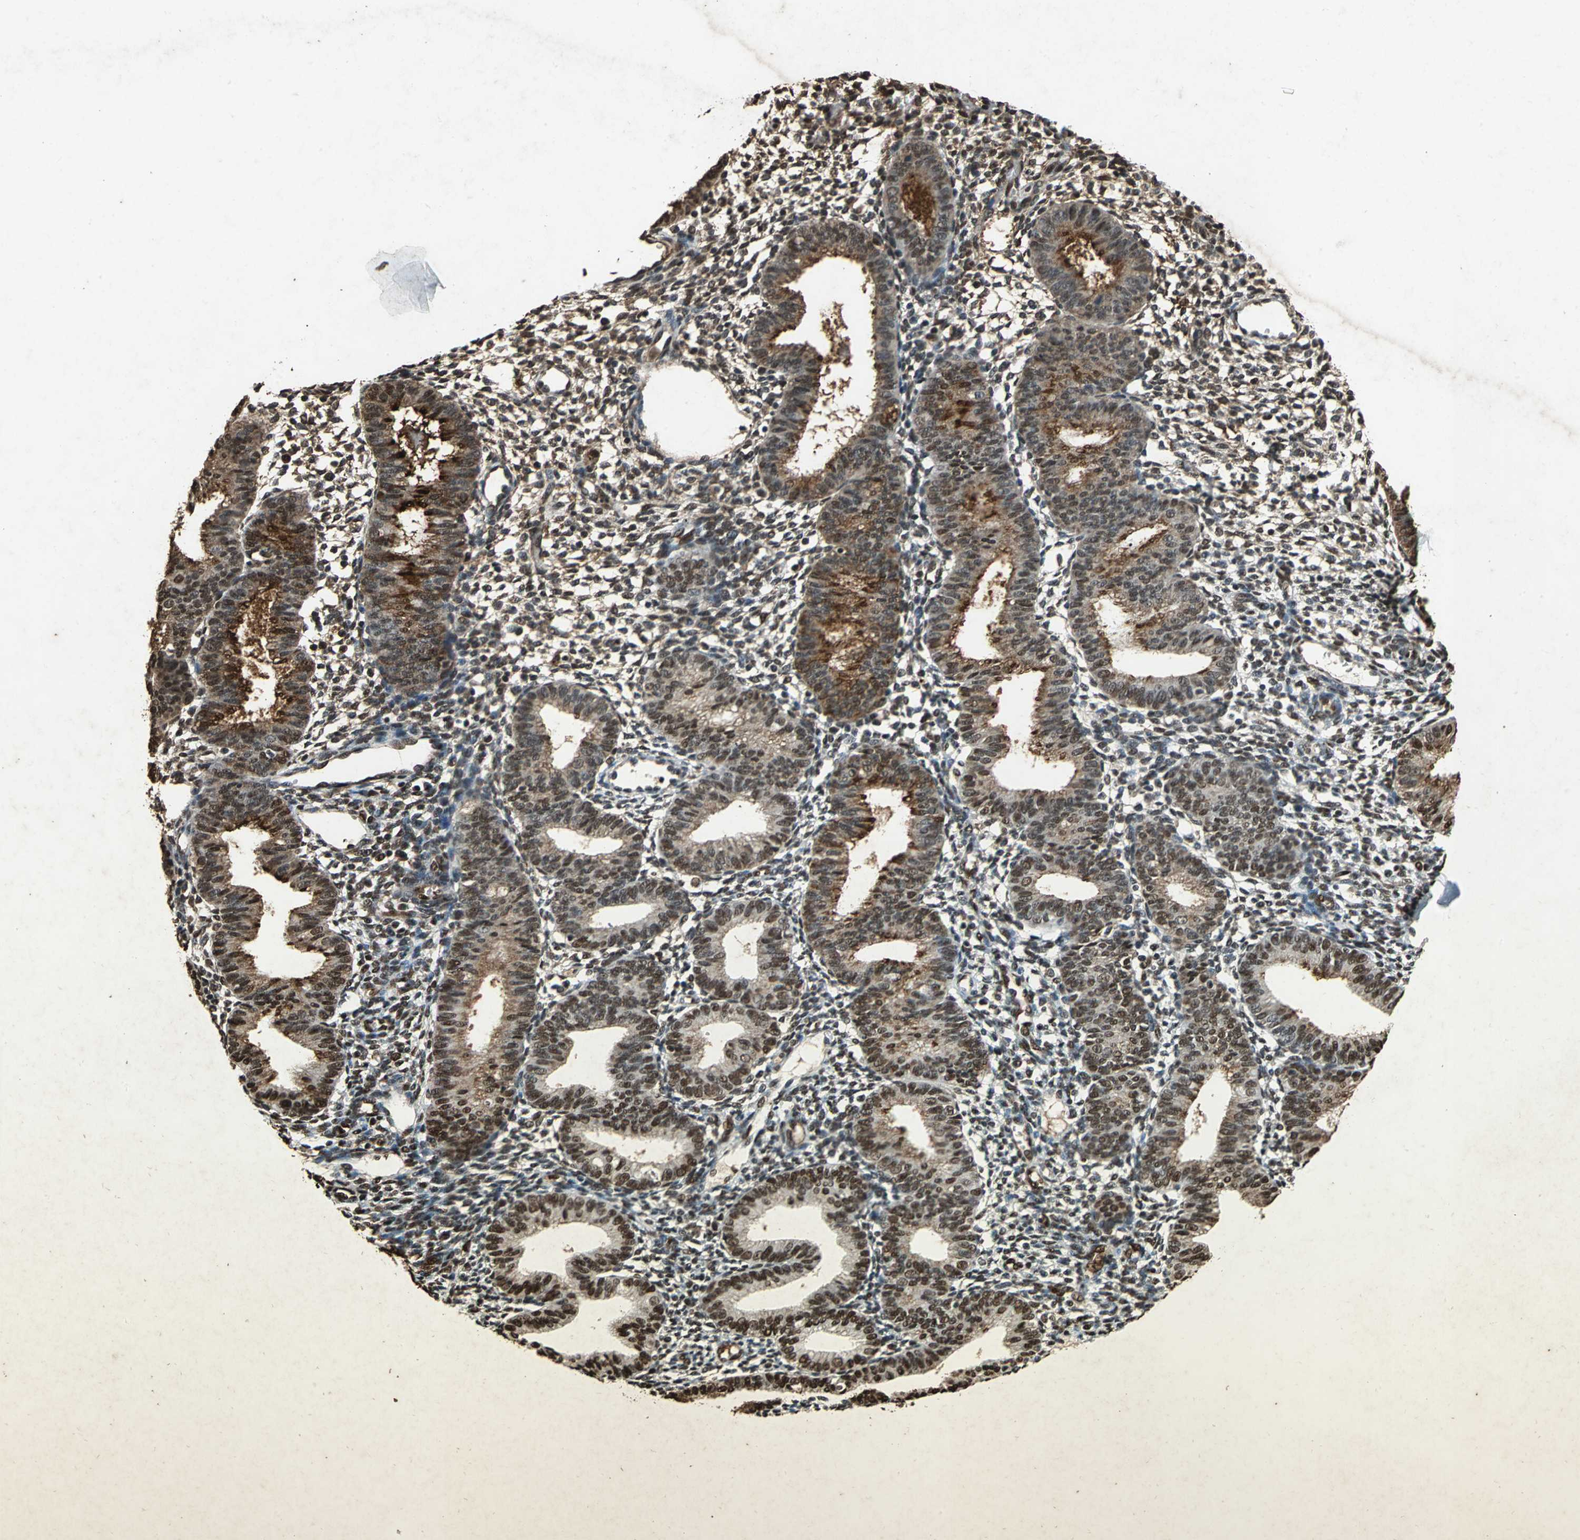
{"staining": {"intensity": "moderate", "quantity": ">75%", "location": "nuclear"}, "tissue": "endometrium", "cell_type": "Cells in endometrial stroma", "image_type": "normal", "snomed": [{"axis": "morphology", "description": "Normal tissue, NOS"}, {"axis": "topography", "description": "Endometrium"}], "caption": "Brown immunohistochemical staining in benign human endometrium shows moderate nuclear positivity in about >75% of cells in endometrial stroma. Ihc stains the protein in brown and the nuclei are stained blue.", "gene": "ANP32A", "patient": {"sex": "female", "age": 61}}